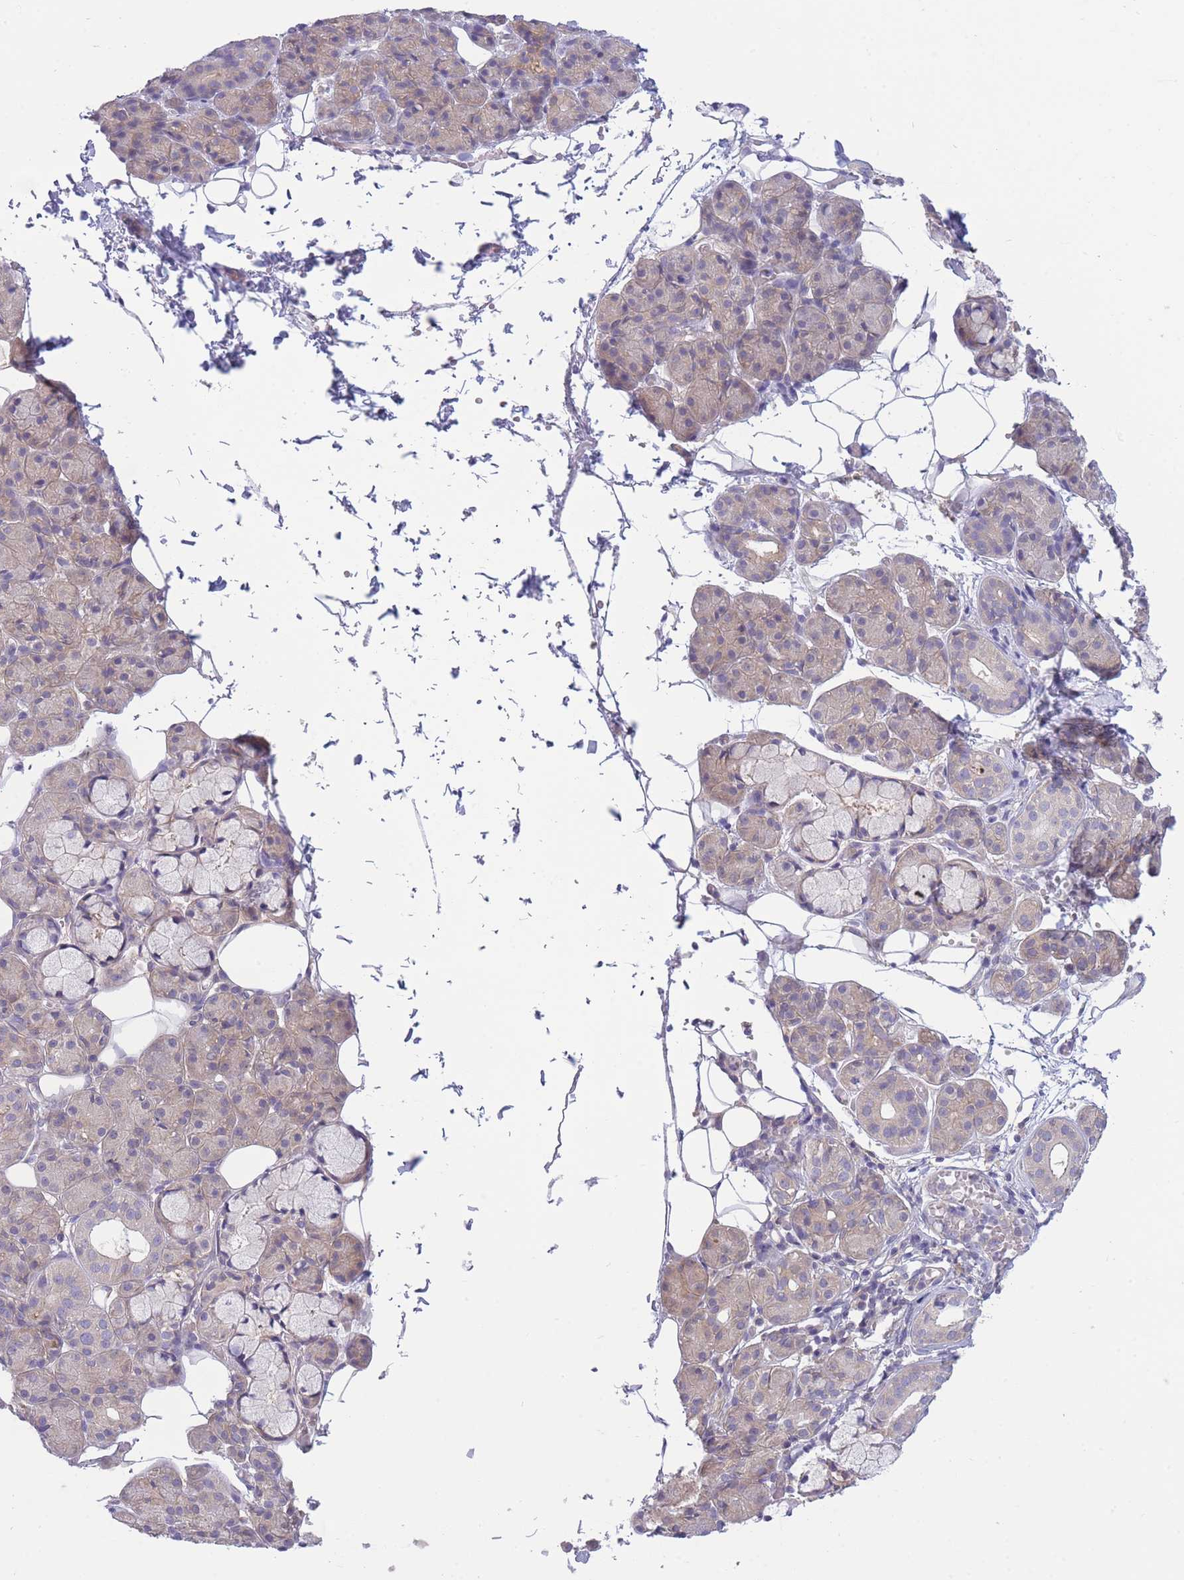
{"staining": {"intensity": "weak", "quantity": "<25%", "location": "cytoplasmic/membranous"}, "tissue": "salivary gland", "cell_type": "Glandular cells", "image_type": "normal", "snomed": [{"axis": "morphology", "description": "Normal tissue, NOS"}, {"axis": "topography", "description": "Salivary gland"}], "caption": "High power microscopy histopathology image of an immunohistochemistry histopathology image of normal salivary gland, revealing no significant positivity in glandular cells.", "gene": "PFDN6", "patient": {"sex": "male", "age": 63}}